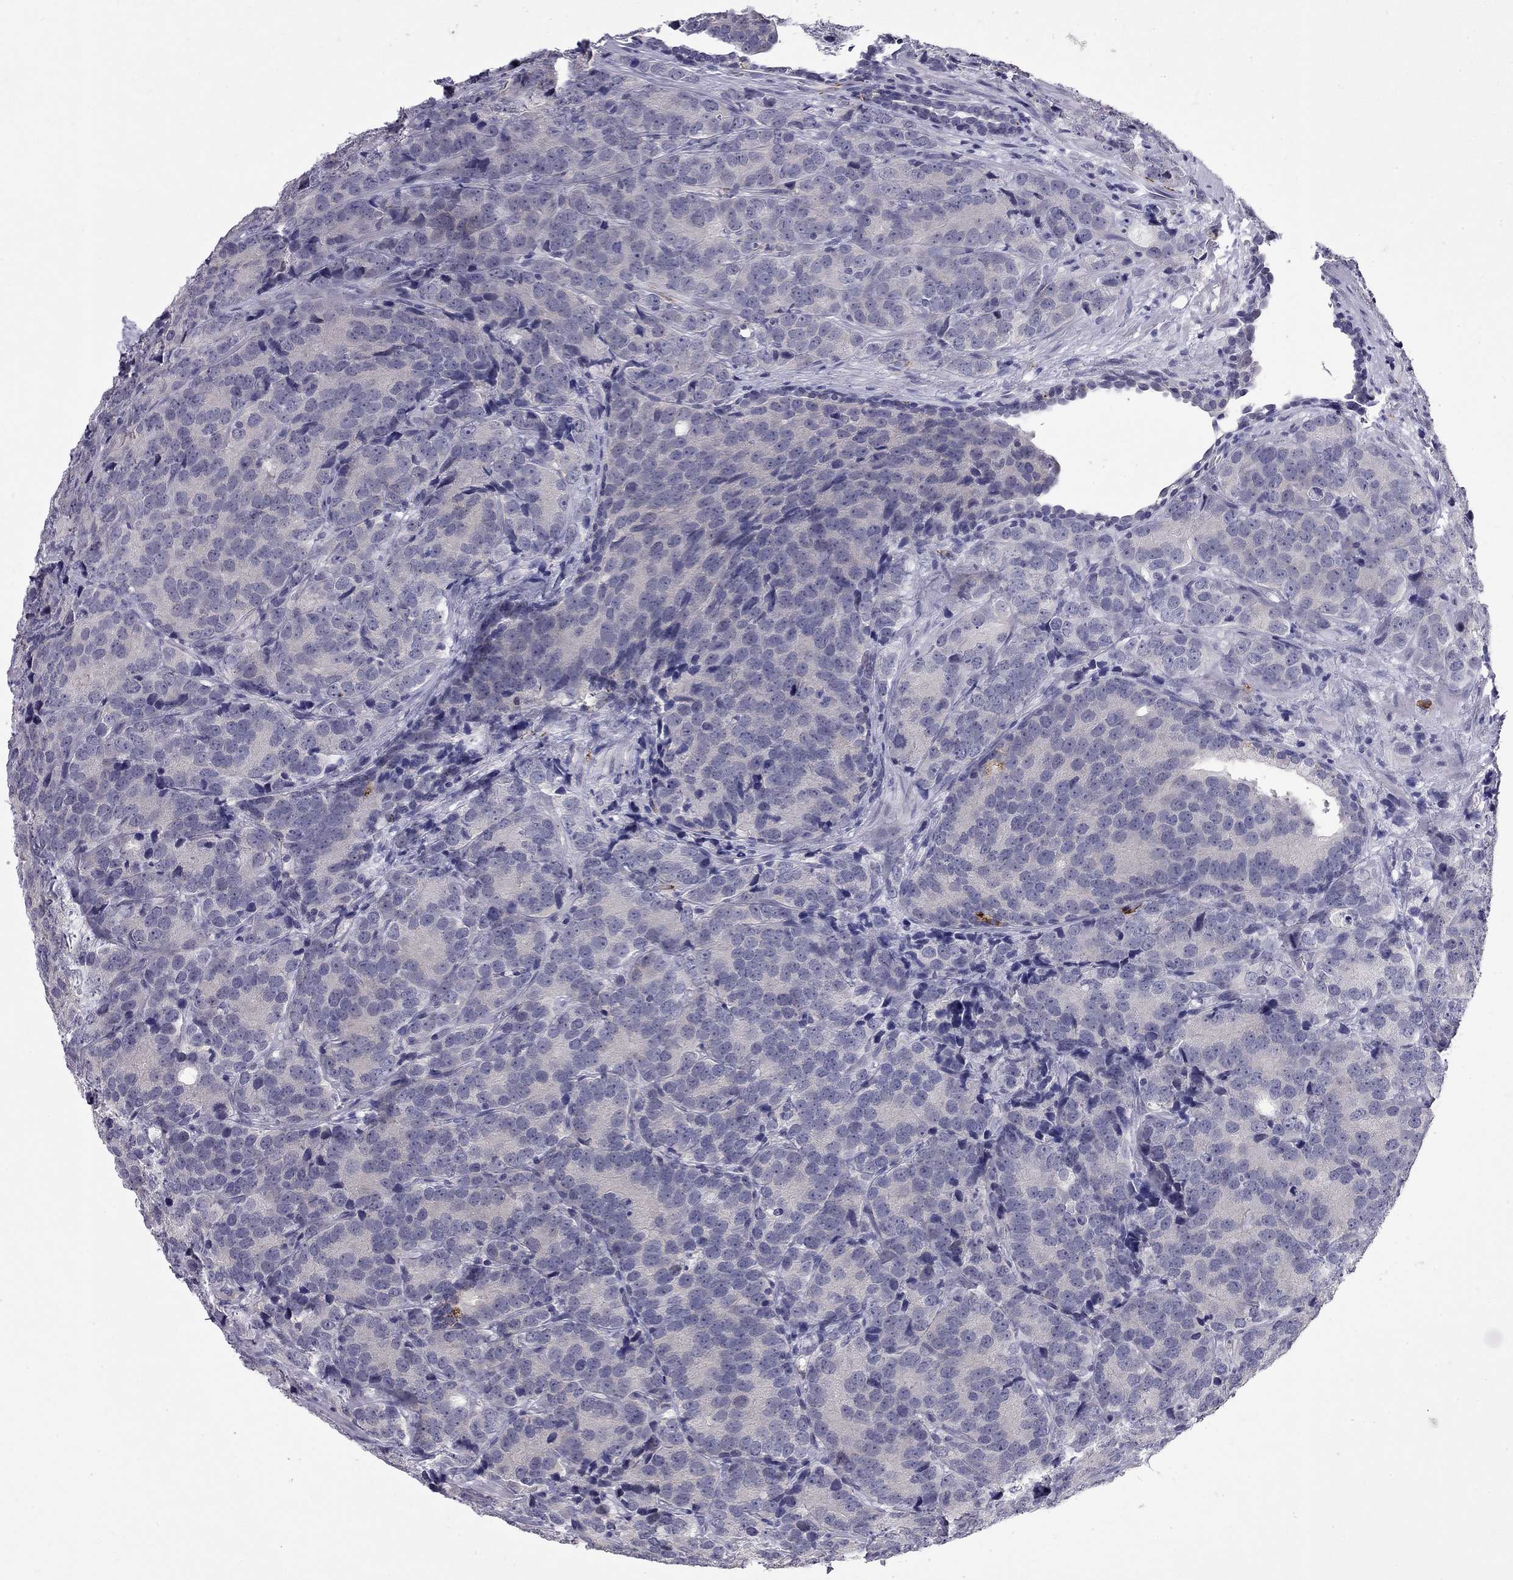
{"staining": {"intensity": "negative", "quantity": "none", "location": "none"}, "tissue": "prostate cancer", "cell_type": "Tumor cells", "image_type": "cancer", "snomed": [{"axis": "morphology", "description": "Adenocarcinoma, NOS"}, {"axis": "topography", "description": "Prostate"}], "caption": "There is no significant positivity in tumor cells of adenocarcinoma (prostate).", "gene": "RTL9", "patient": {"sex": "male", "age": 71}}